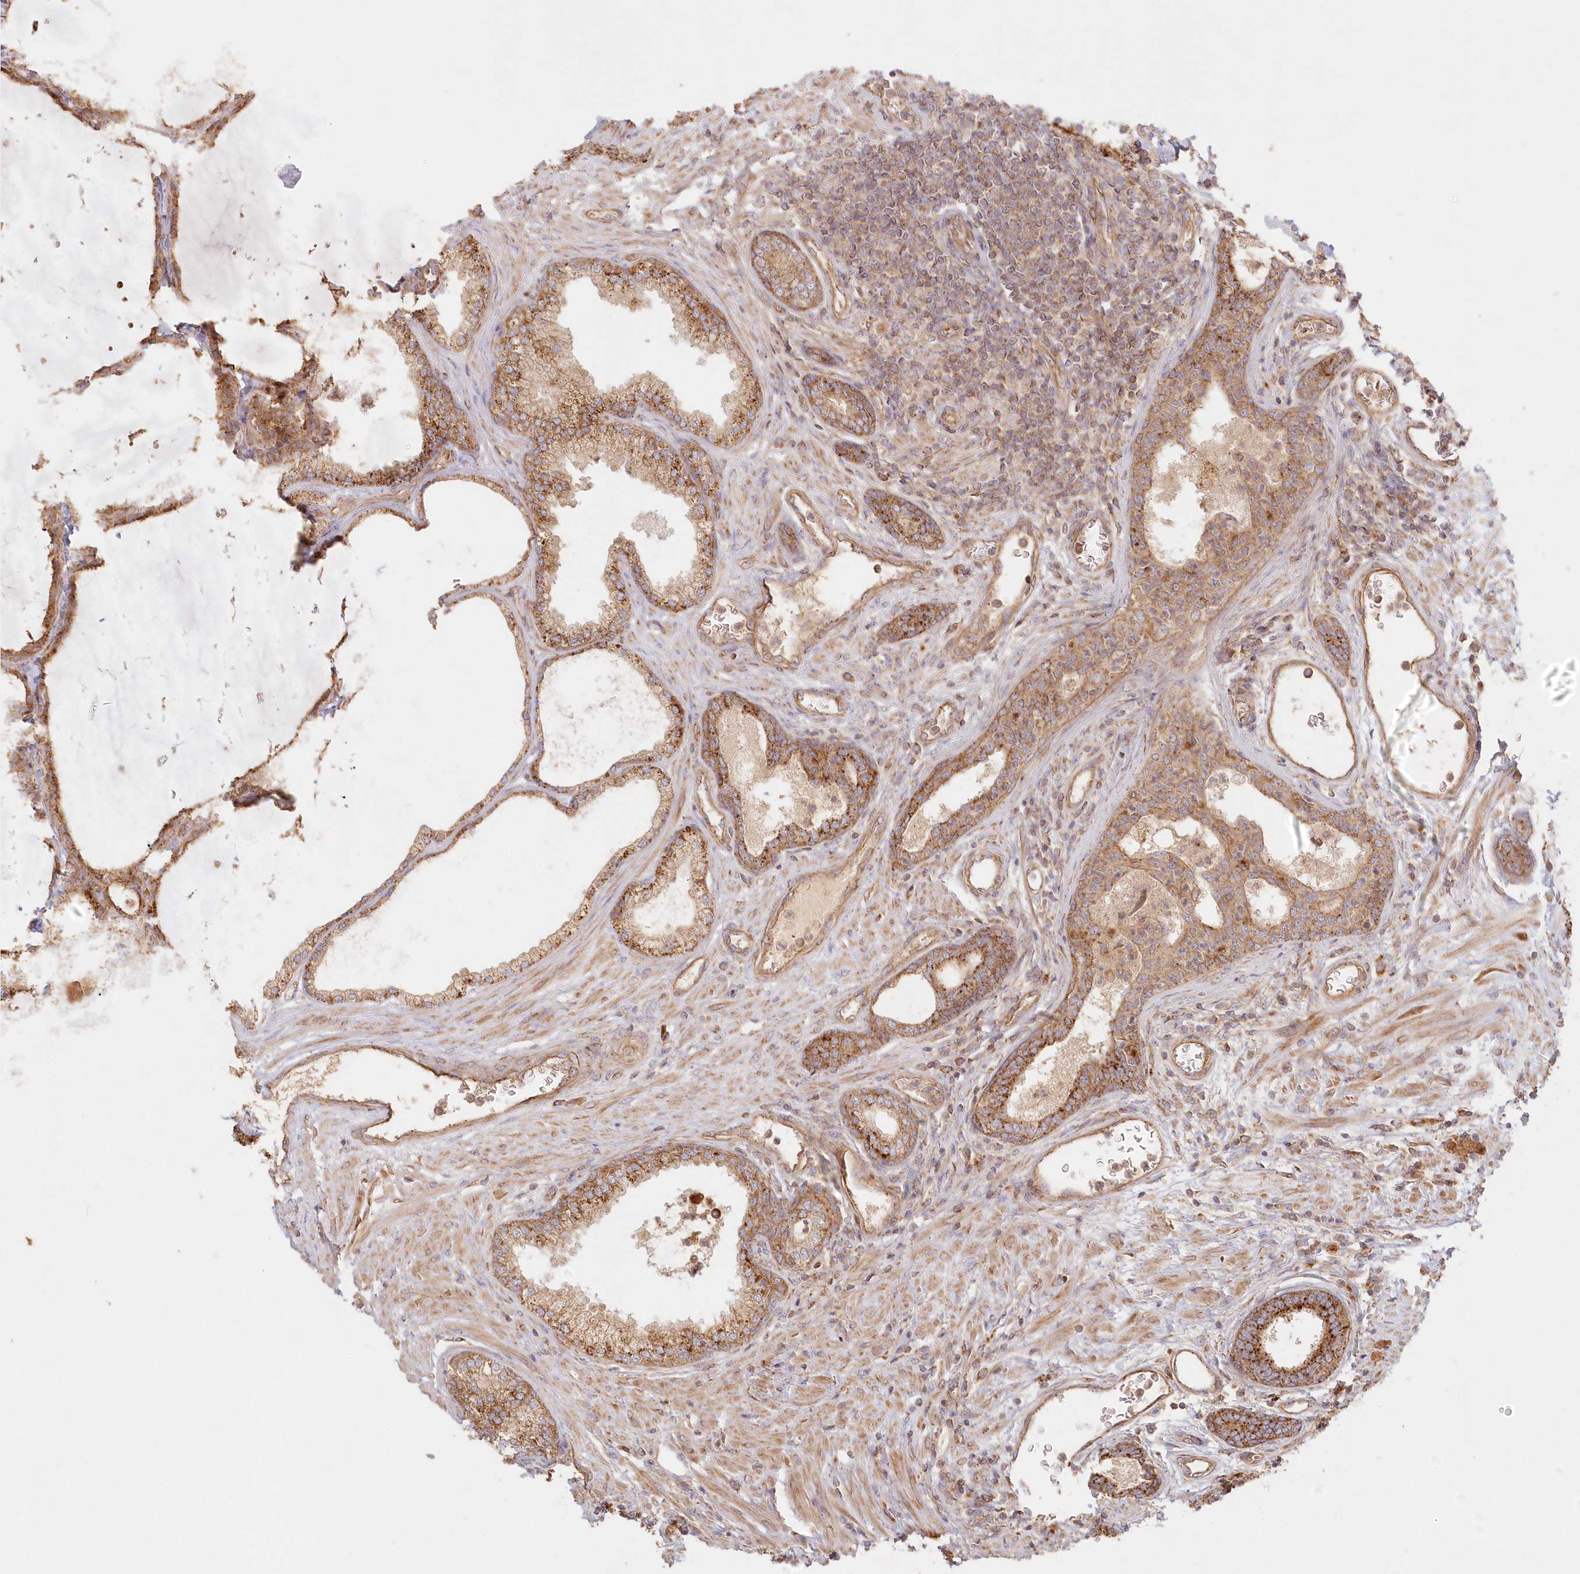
{"staining": {"intensity": "strong", "quantity": ">75%", "location": "cytoplasmic/membranous"}, "tissue": "prostate", "cell_type": "Glandular cells", "image_type": "normal", "snomed": [{"axis": "morphology", "description": "Normal tissue, NOS"}, {"axis": "topography", "description": "Prostate"}], "caption": "A high amount of strong cytoplasmic/membranous staining is appreciated in approximately >75% of glandular cells in normal prostate. The staining was performed using DAB (3,3'-diaminobenzidine), with brown indicating positive protein expression. Nuclei are stained blue with hematoxylin.", "gene": "KIAA0232", "patient": {"sex": "male", "age": 76}}